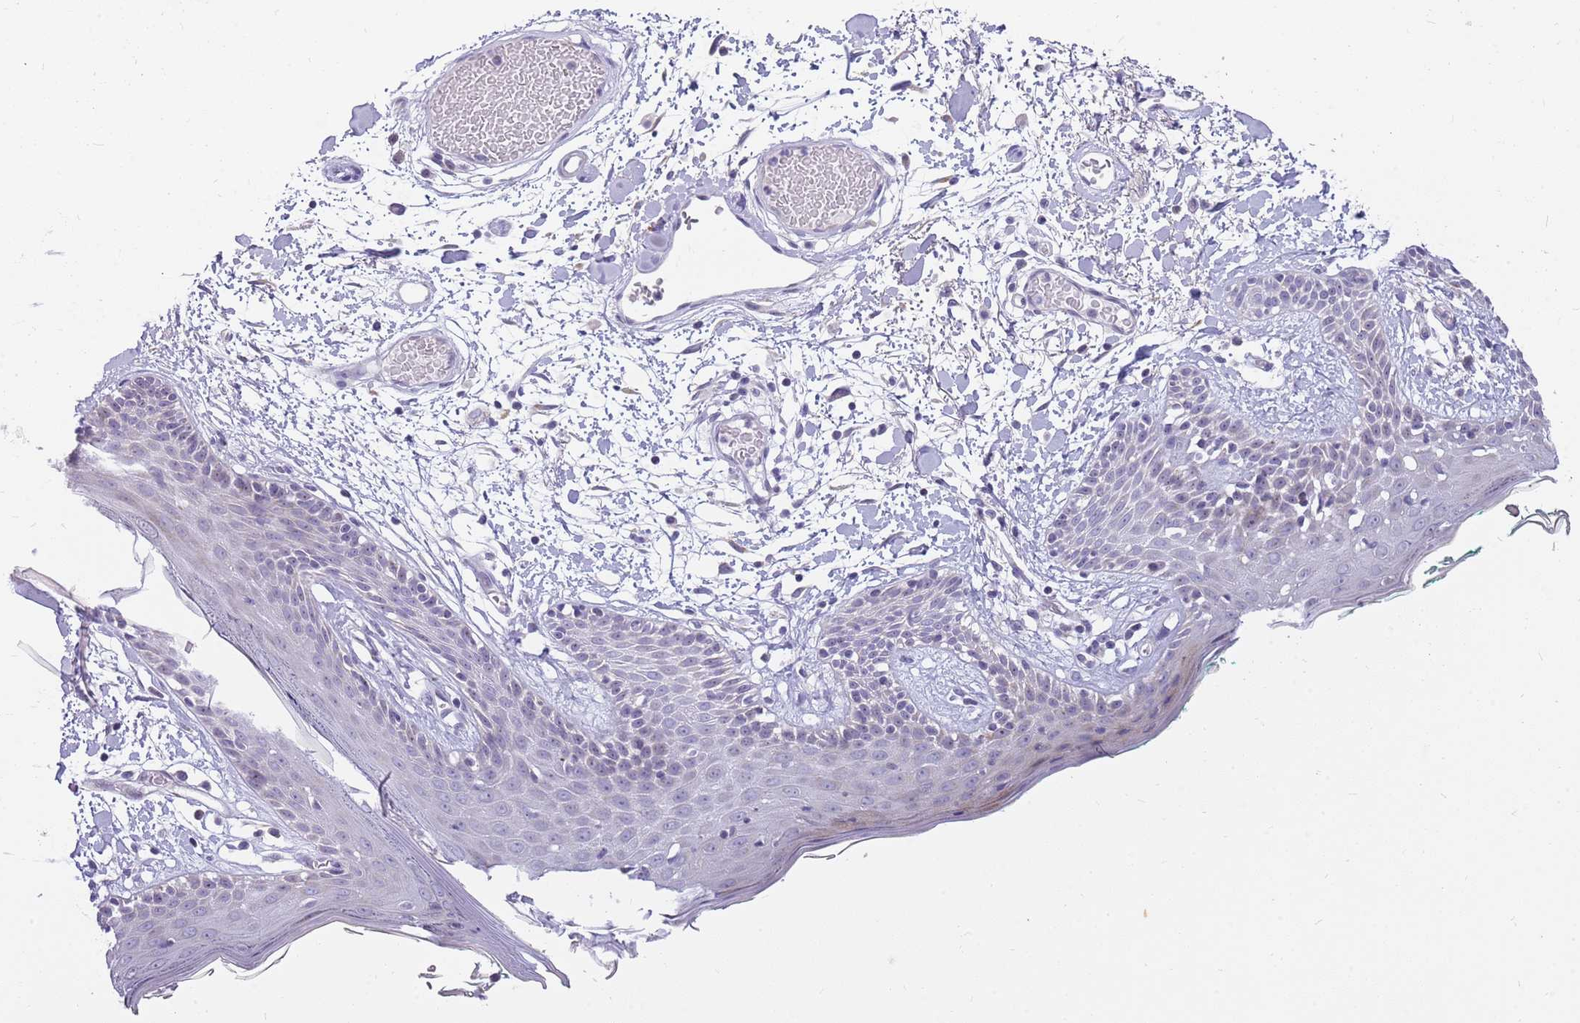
{"staining": {"intensity": "negative", "quantity": "none", "location": "none"}, "tissue": "skin", "cell_type": "Fibroblasts", "image_type": "normal", "snomed": [{"axis": "morphology", "description": "Normal tissue, NOS"}, {"axis": "topography", "description": "Skin"}], "caption": "Immunohistochemical staining of benign human skin reveals no significant positivity in fibroblasts. (DAB IHC with hematoxylin counter stain).", "gene": "DNAJA3", "patient": {"sex": "male", "age": 79}}